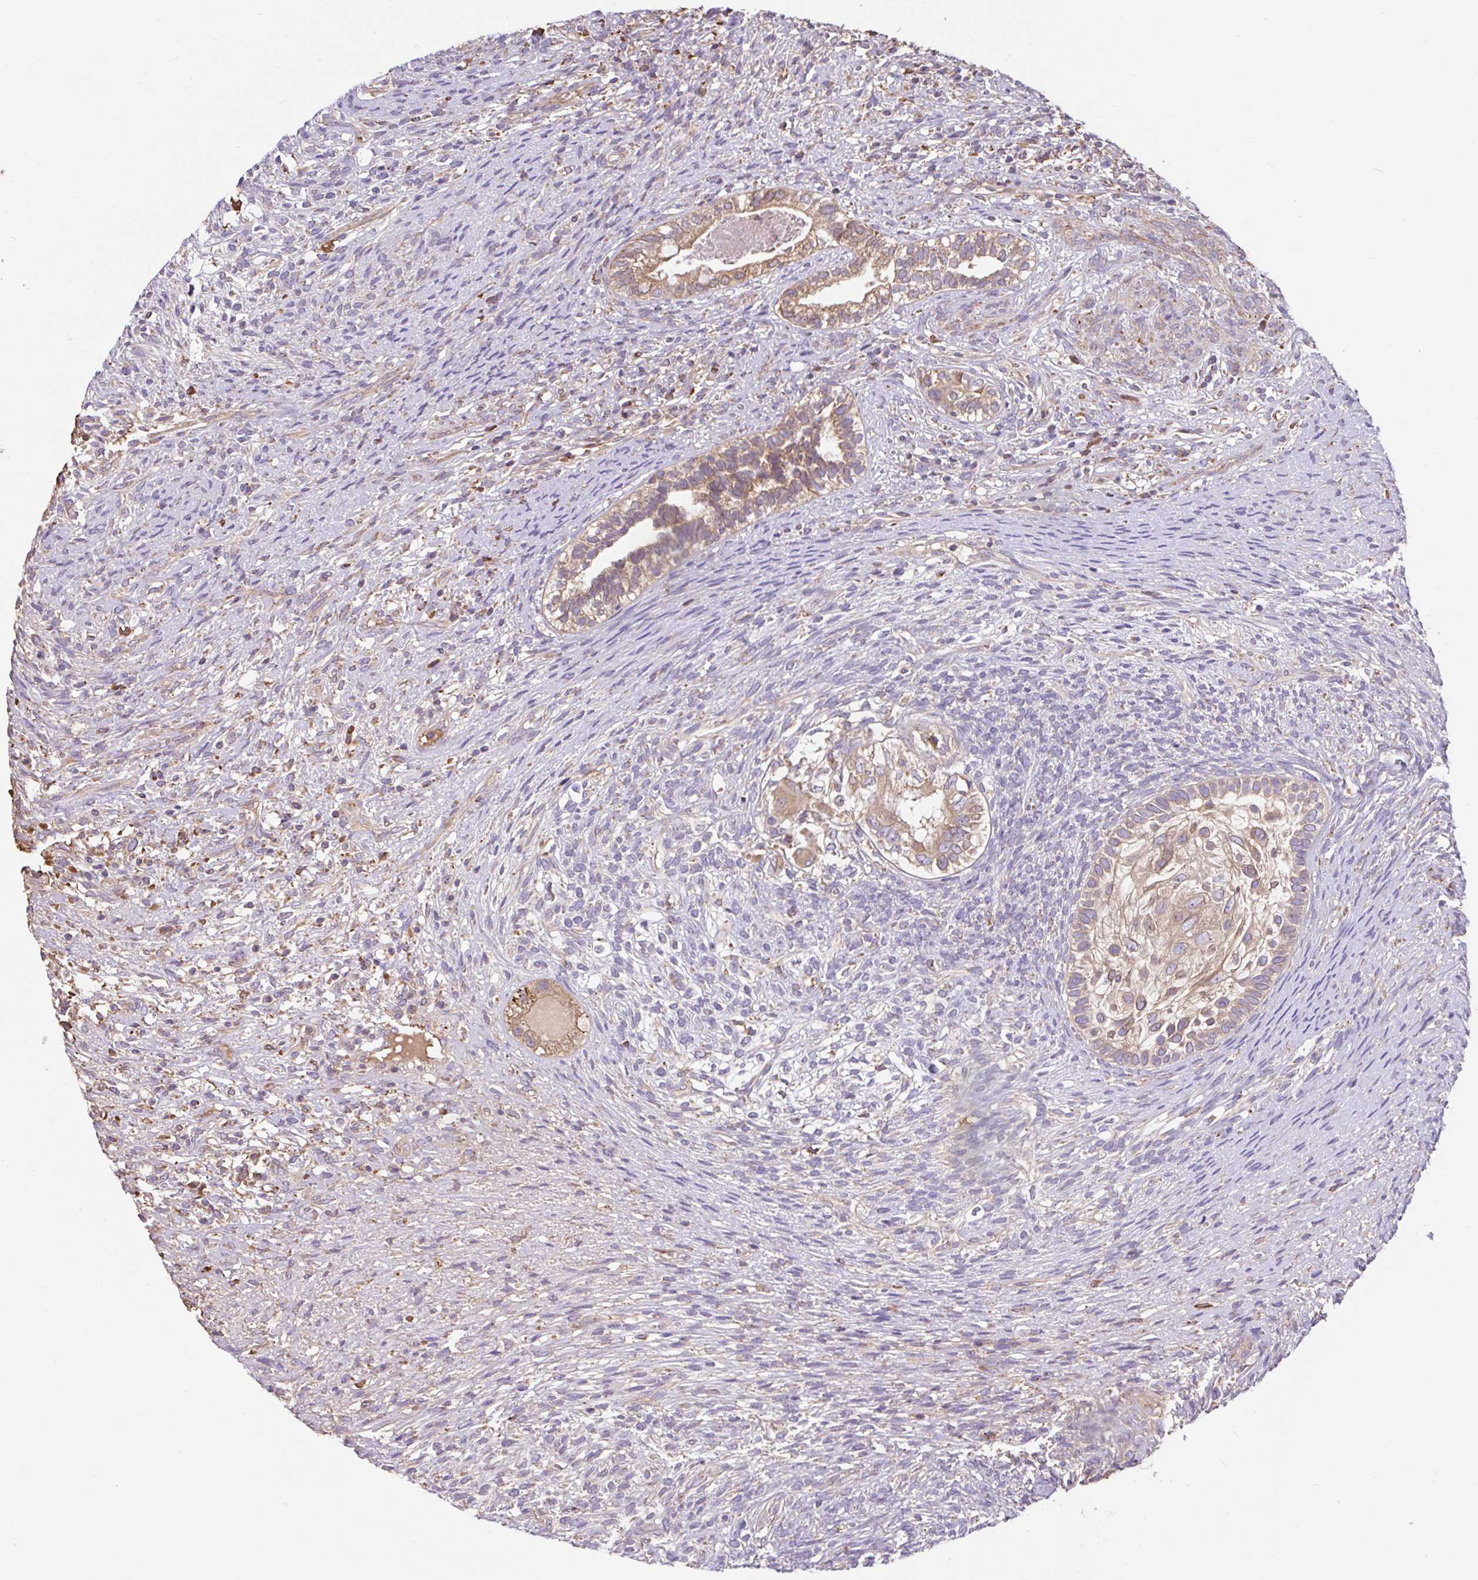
{"staining": {"intensity": "moderate", "quantity": ">75%", "location": "cytoplasmic/membranous"}, "tissue": "testis cancer", "cell_type": "Tumor cells", "image_type": "cancer", "snomed": [{"axis": "morphology", "description": "Seminoma, NOS"}, {"axis": "morphology", "description": "Carcinoma, Embryonal, NOS"}, {"axis": "topography", "description": "Testis"}], "caption": "A high-resolution photomicrograph shows immunohistochemistry staining of testis cancer, which shows moderate cytoplasmic/membranous expression in approximately >75% of tumor cells.", "gene": "RALBP1", "patient": {"sex": "male", "age": 41}}